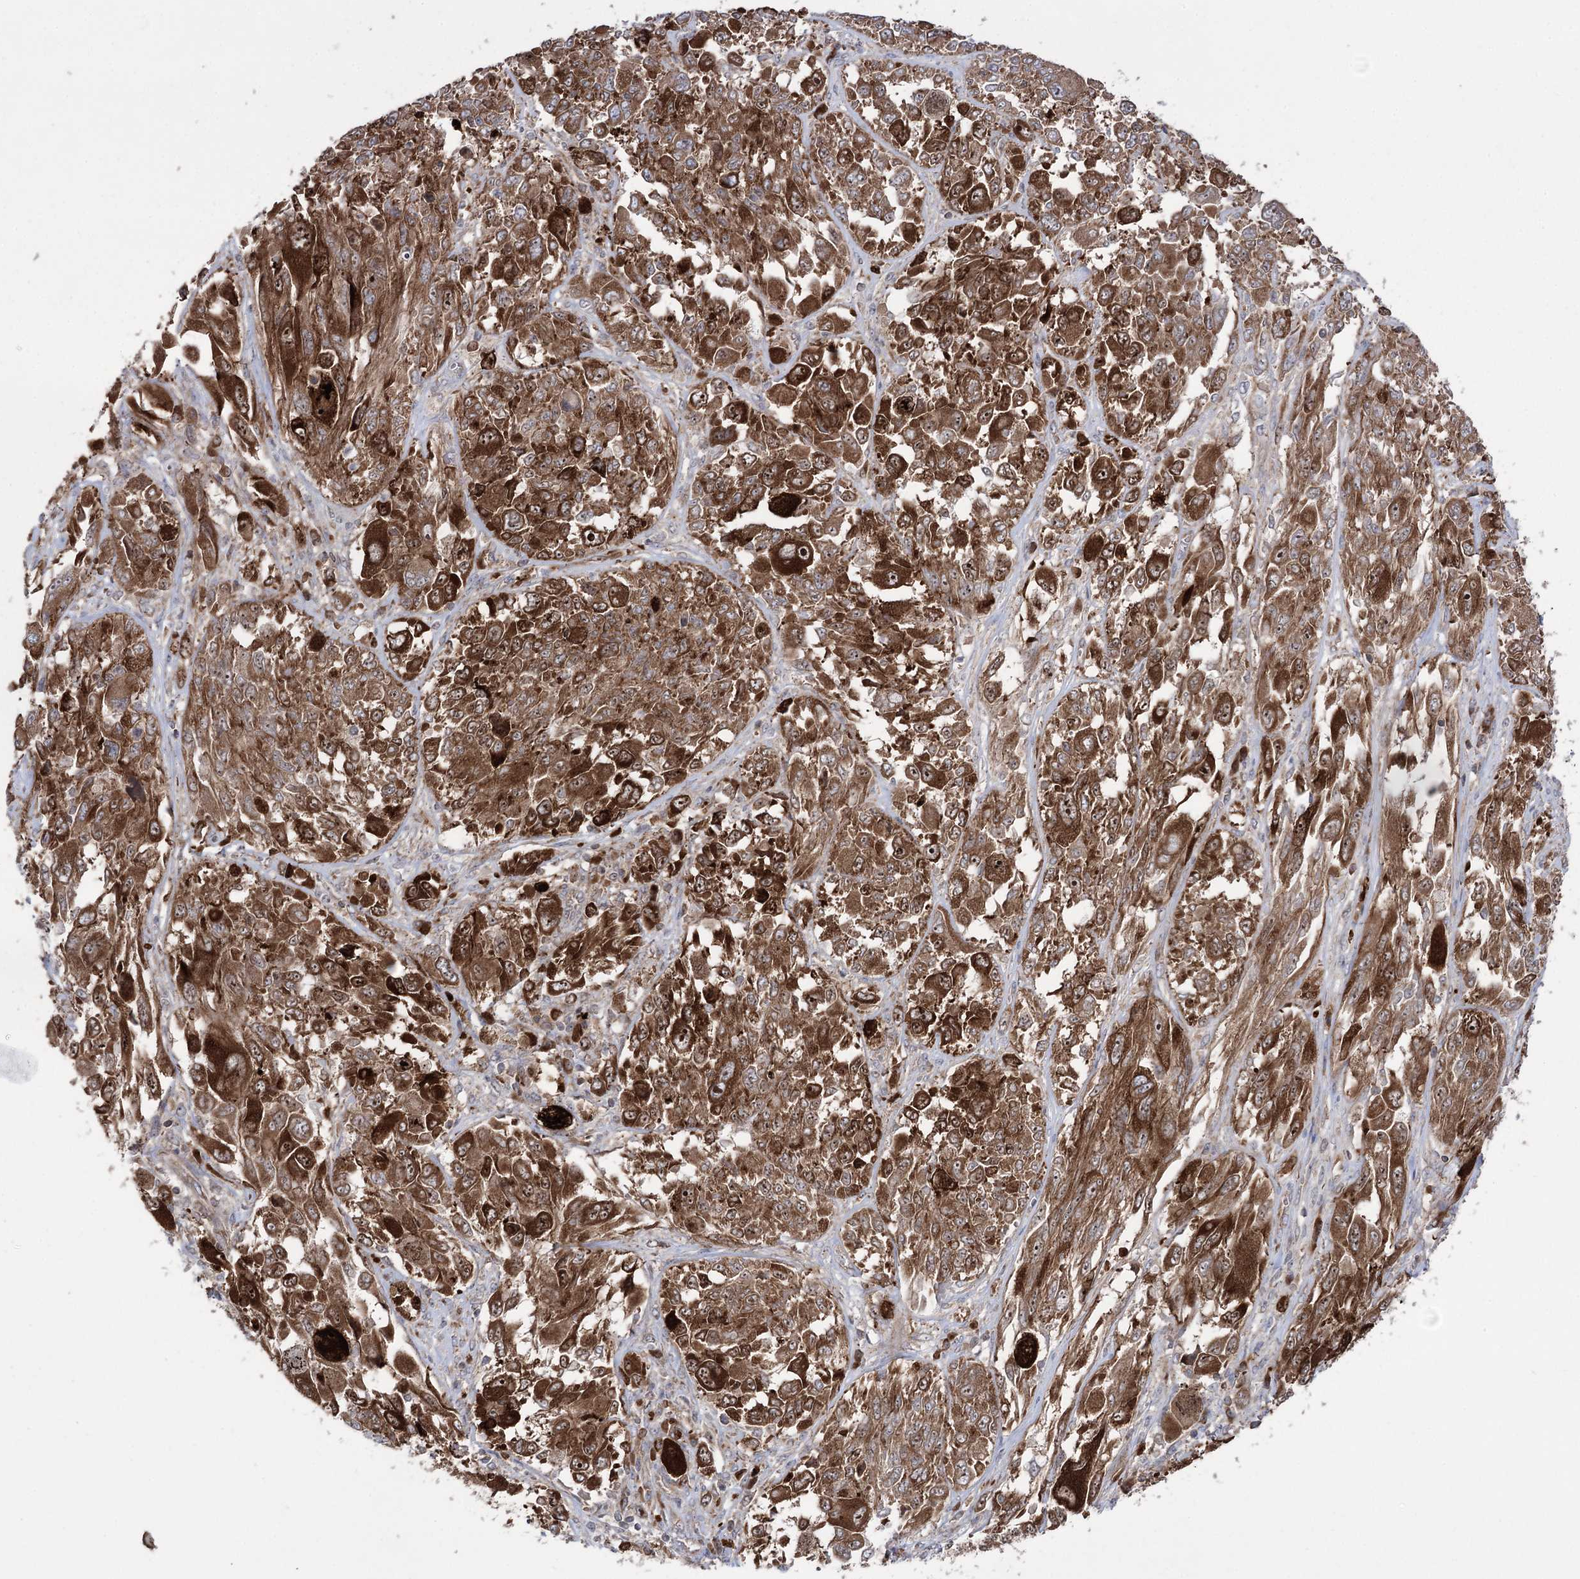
{"staining": {"intensity": "strong", "quantity": ">75%", "location": "cytoplasmic/membranous,nuclear"}, "tissue": "melanoma", "cell_type": "Tumor cells", "image_type": "cancer", "snomed": [{"axis": "morphology", "description": "Malignant melanoma, NOS"}, {"axis": "topography", "description": "Skin"}], "caption": "Strong cytoplasmic/membranous and nuclear protein positivity is seen in approximately >75% of tumor cells in melanoma.", "gene": "ZNF622", "patient": {"sex": "female", "age": 91}}